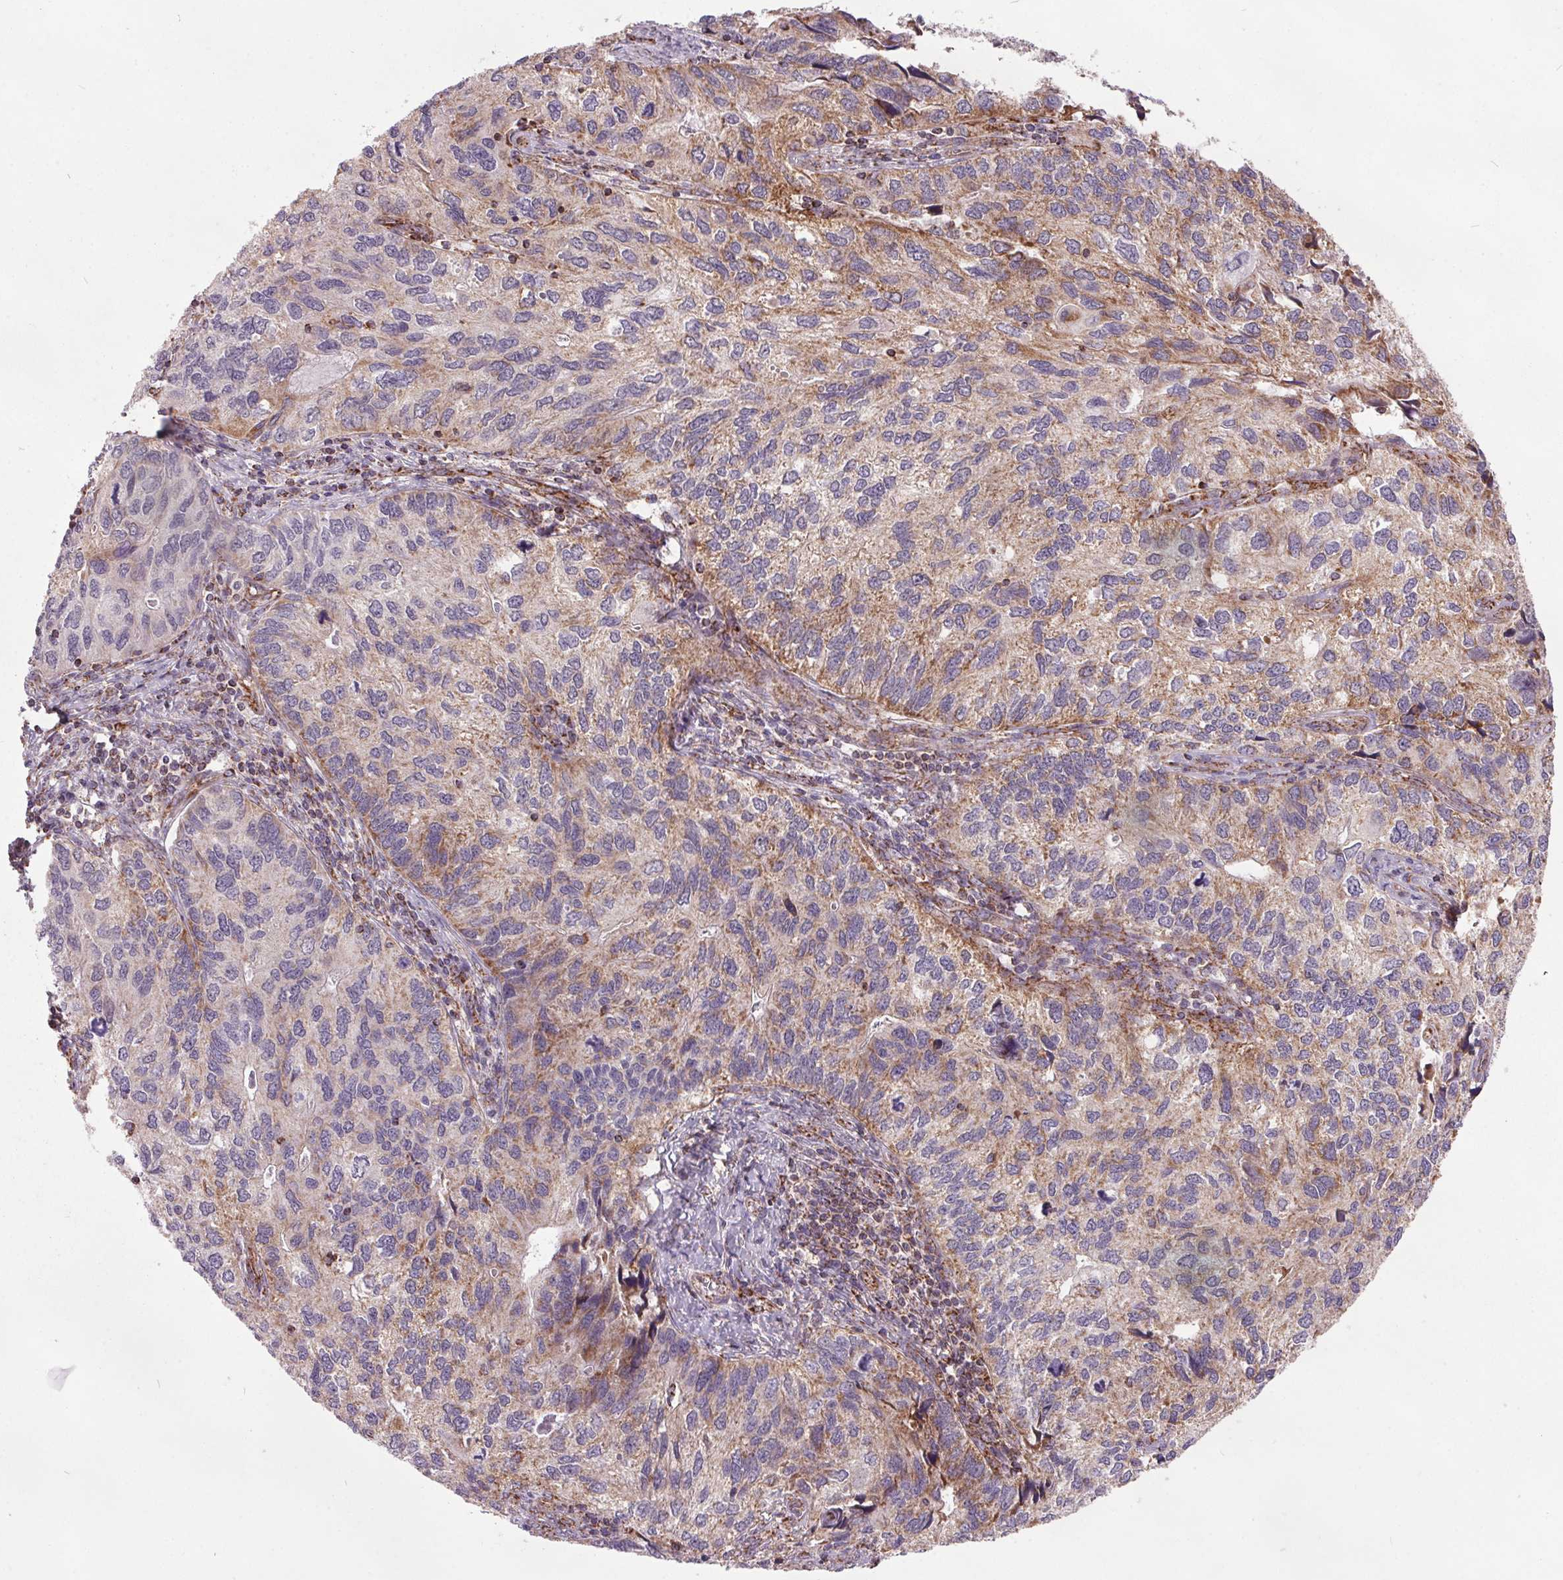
{"staining": {"intensity": "weak", "quantity": "25%-75%", "location": "cytoplasmic/membranous"}, "tissue": "endometrial cancer", "cell_type": "Tumor cells", "image_type": "cancer", "snomed": [{"axis": "morphology", "description": "Carcinoma, NOS"}, {"axis": "topography", "description": "Uterus"}], "caption": "DAB (3,3'-diaminobenzidine) immunohistochemical staining of human endometrial cancer (carcinoma) reveals weak cytoplasmic/membranous protein positivity in approximately 25%-75% of tumor cells.", "gene": "NDUFS6", "patient": {"sex": "female", "age": 76}}